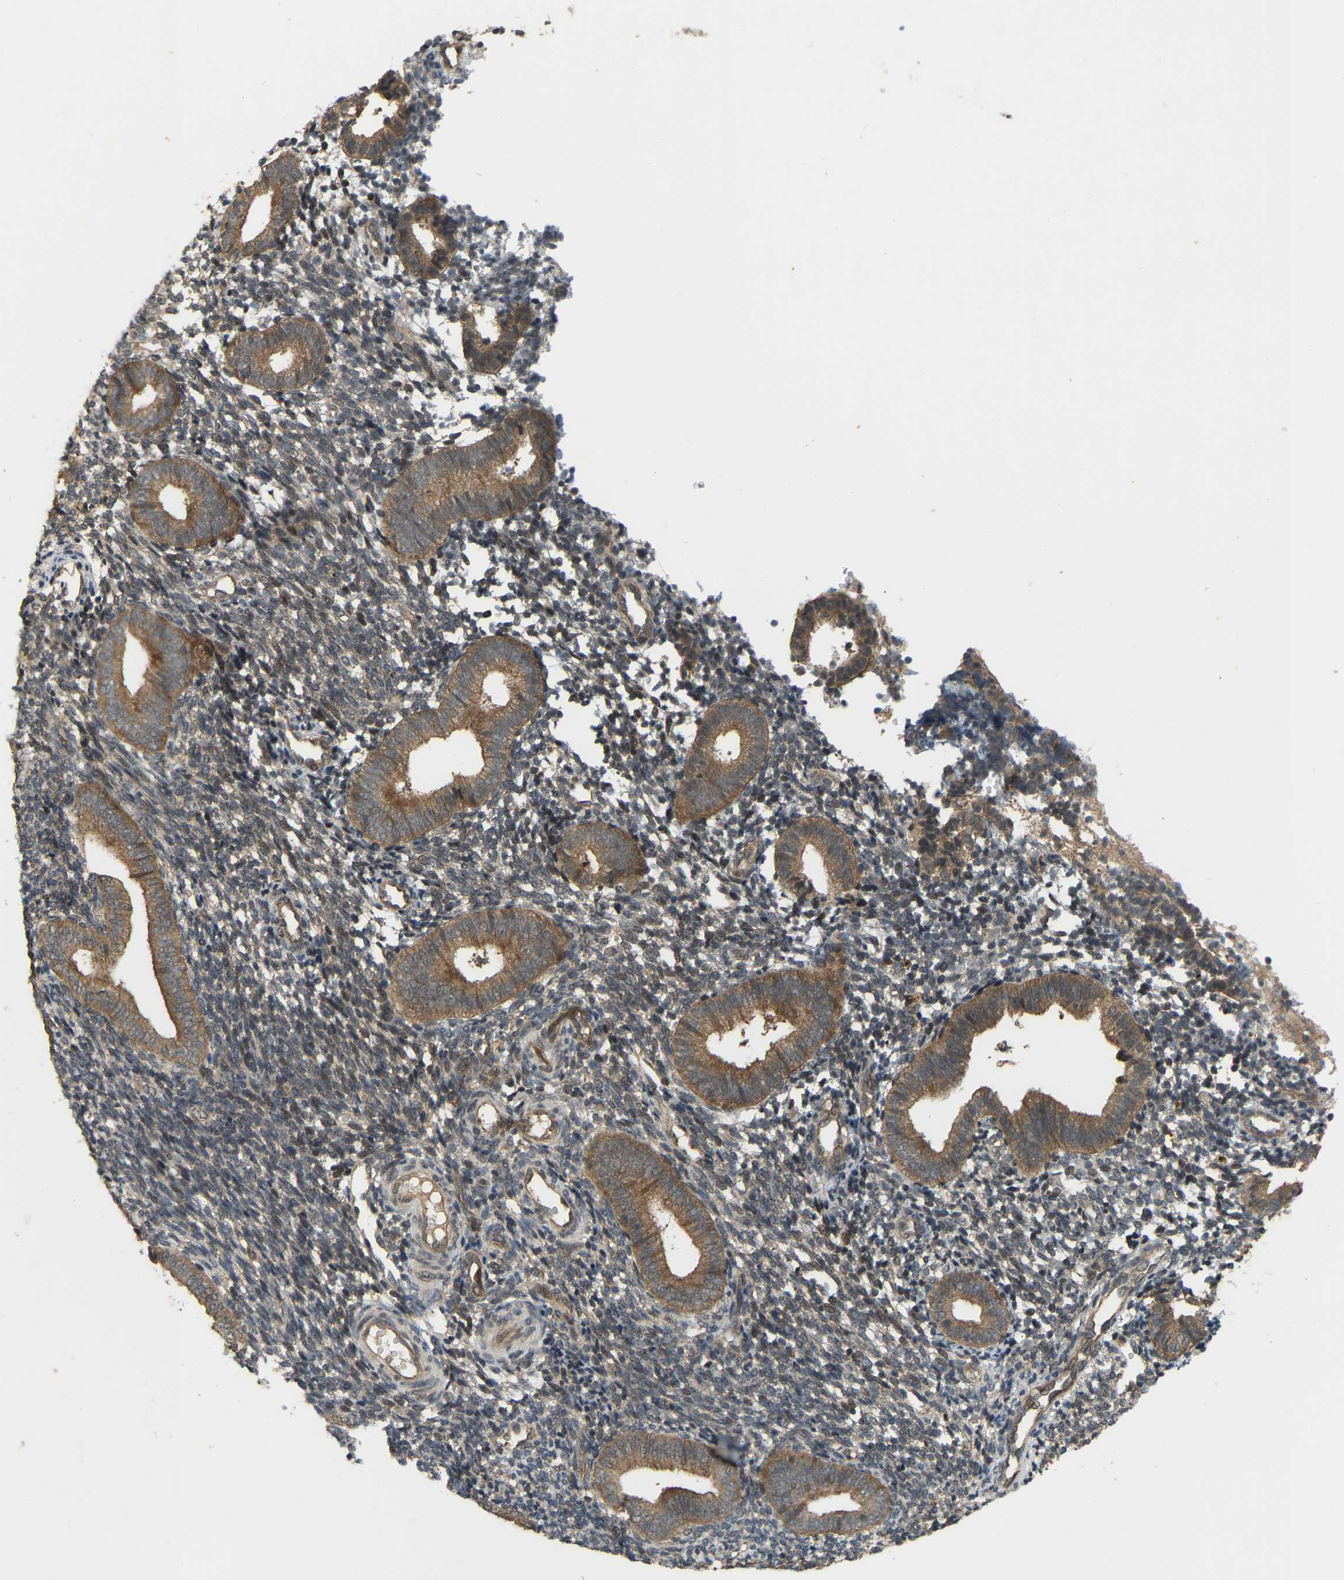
{"staining": {"intensity": "weak", "quantity": ">75%", "location": "cytoplasmic/membranous"}, "tissue": "endometrium", "cell_type": "Cells in endometrial stroma", "image_type": "normal", "snomed": [{"axis": "morphology", "description": "Normal tissue, NOS"}, {"axis": "topography", "description": "Uterus"}, {"axis": "topography", "description": "Endometrium"}], "caption": "Endometrium stained with immunohistochemistry exhibits weak cytoplasmic/membranous staining in about >75% of cells in endometrial stroma.", "gene": "CROT", "patient": {"sex": "female", "age": 33}}